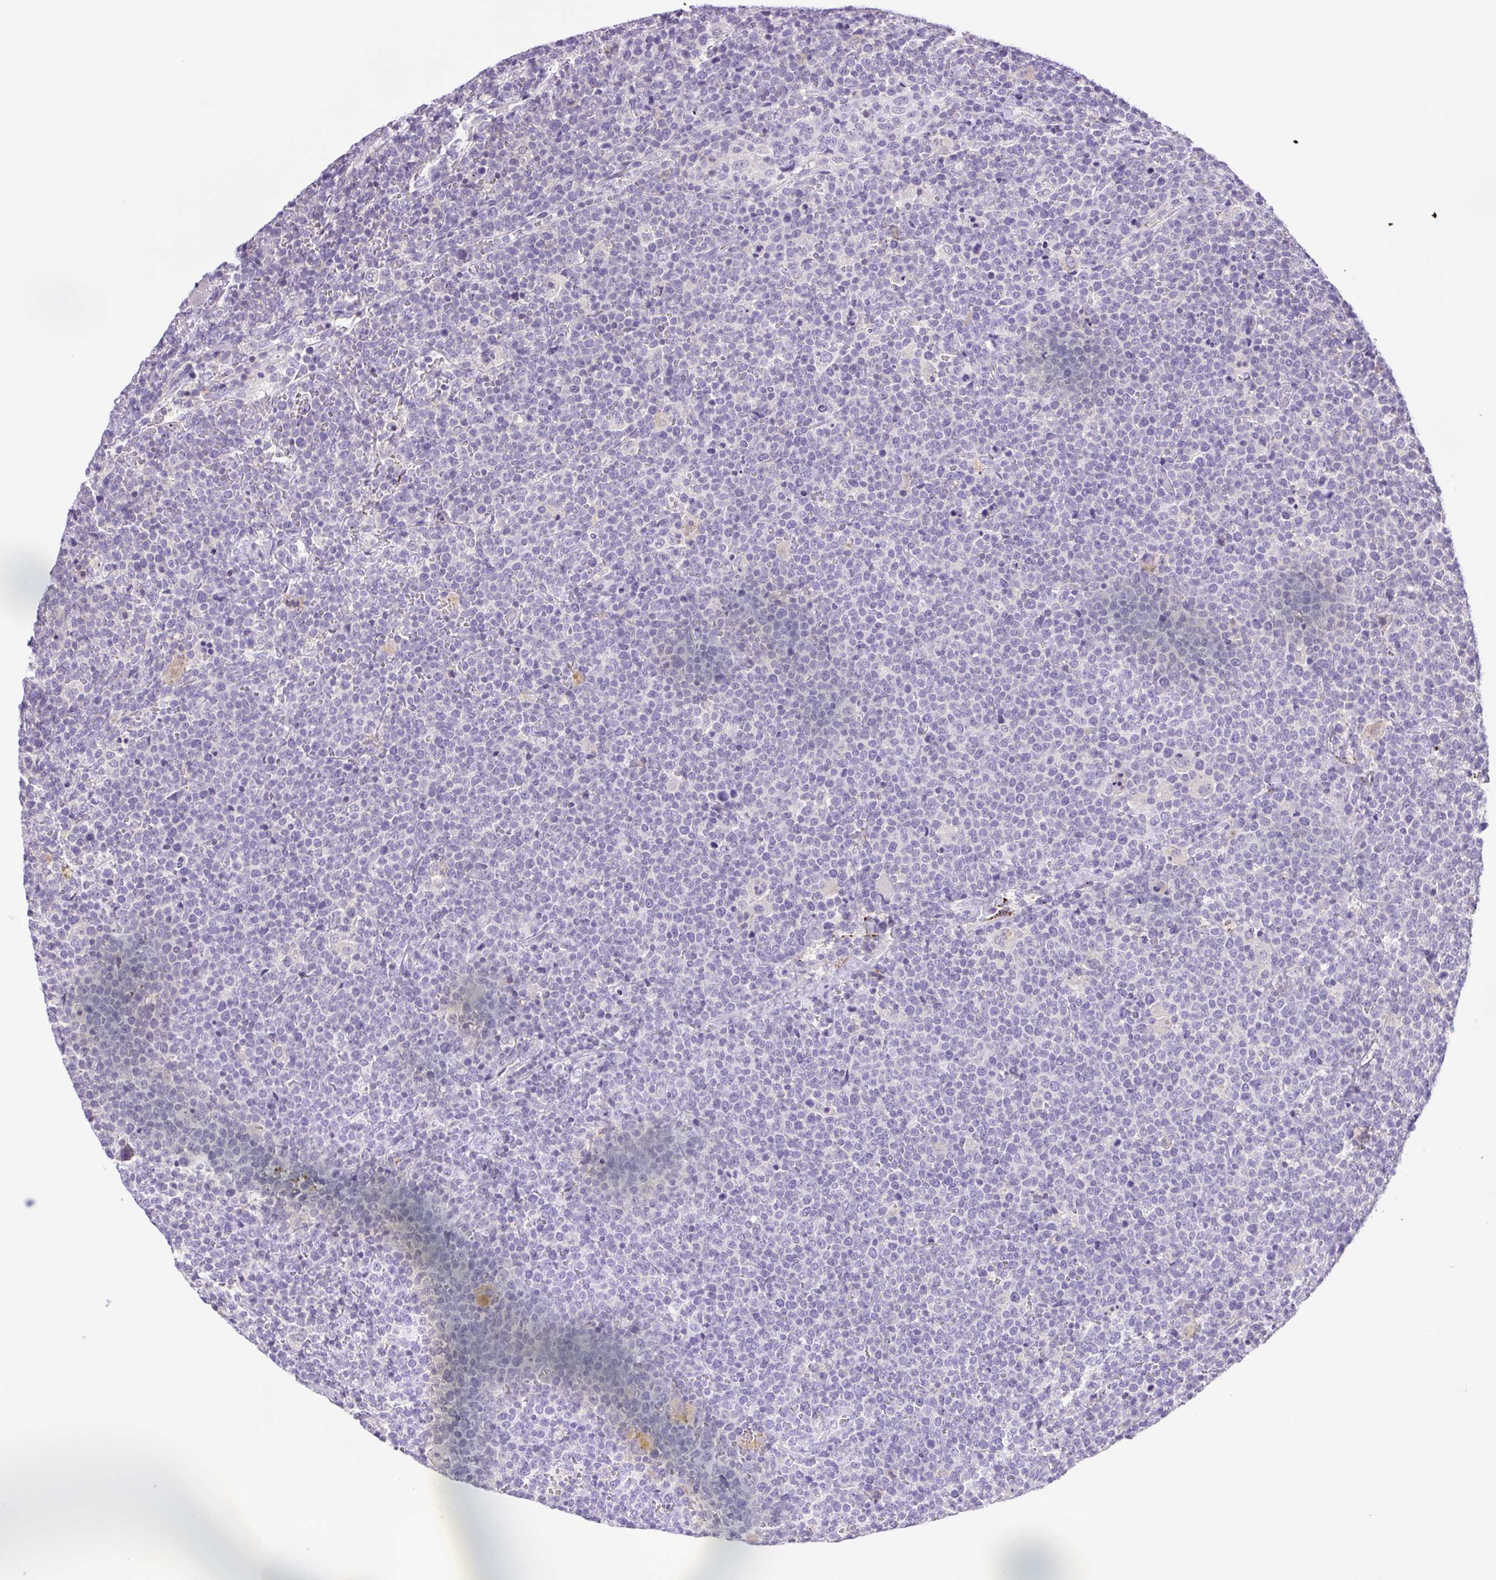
{"staining": {"intensity": "negative", "quantity": "none", "location": "none"}, "tissue": "lymphoma", "cell_type": "Tumor cells", "image_type": "cancer", "snomed": [{"axis": "morphology", "description": "Malignant lymphoma, non-Hodgkin's type, High grade"}, {"axis": "topography", "description": "Lymph node"}], "caption": "Immunohistochemistry (IHC) image of human lymphoma stained for a protein (brown), which reveals no positivity in tumor cells.", "gene": "SYNPR", "patient": {"sex": "male", "age": 61}}